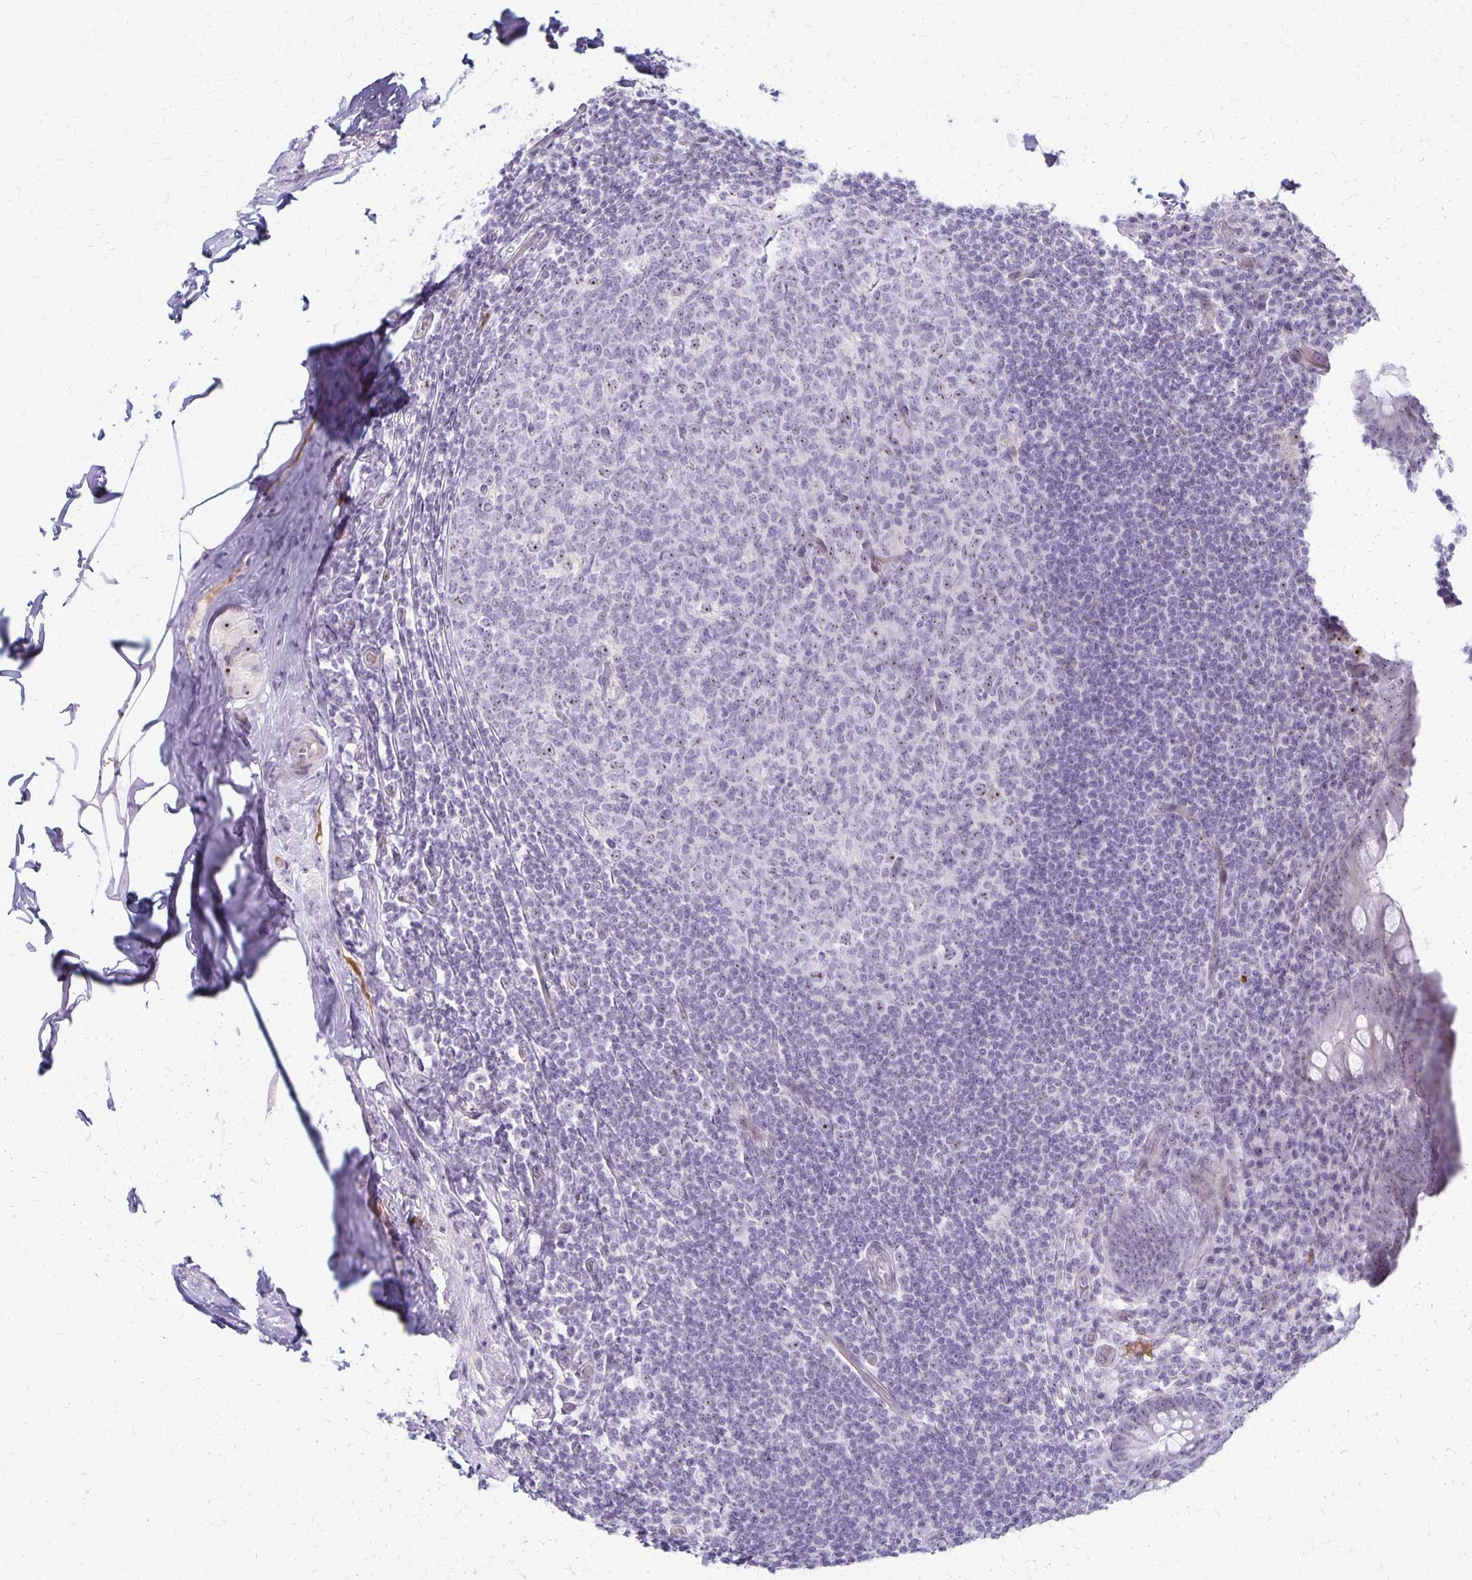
{"staining": {"intensity": "weak", "quantity": "<25%", "location": "nuclear"}, "tissue": "appendix", "cell_type": "Glandular cells", "image_type": "normal", "snomed": [{"axis": "morphology", "description": "Normal tissue, NOS"}, {"axis": "topography", "description": "Appendix"}], "caption": "Immunohistochemical staining of unremarkable human appendix displays no significant positivity in glandular cells.", "gene": "DLK2", "patient": {"sex": "male", "age": 71}}